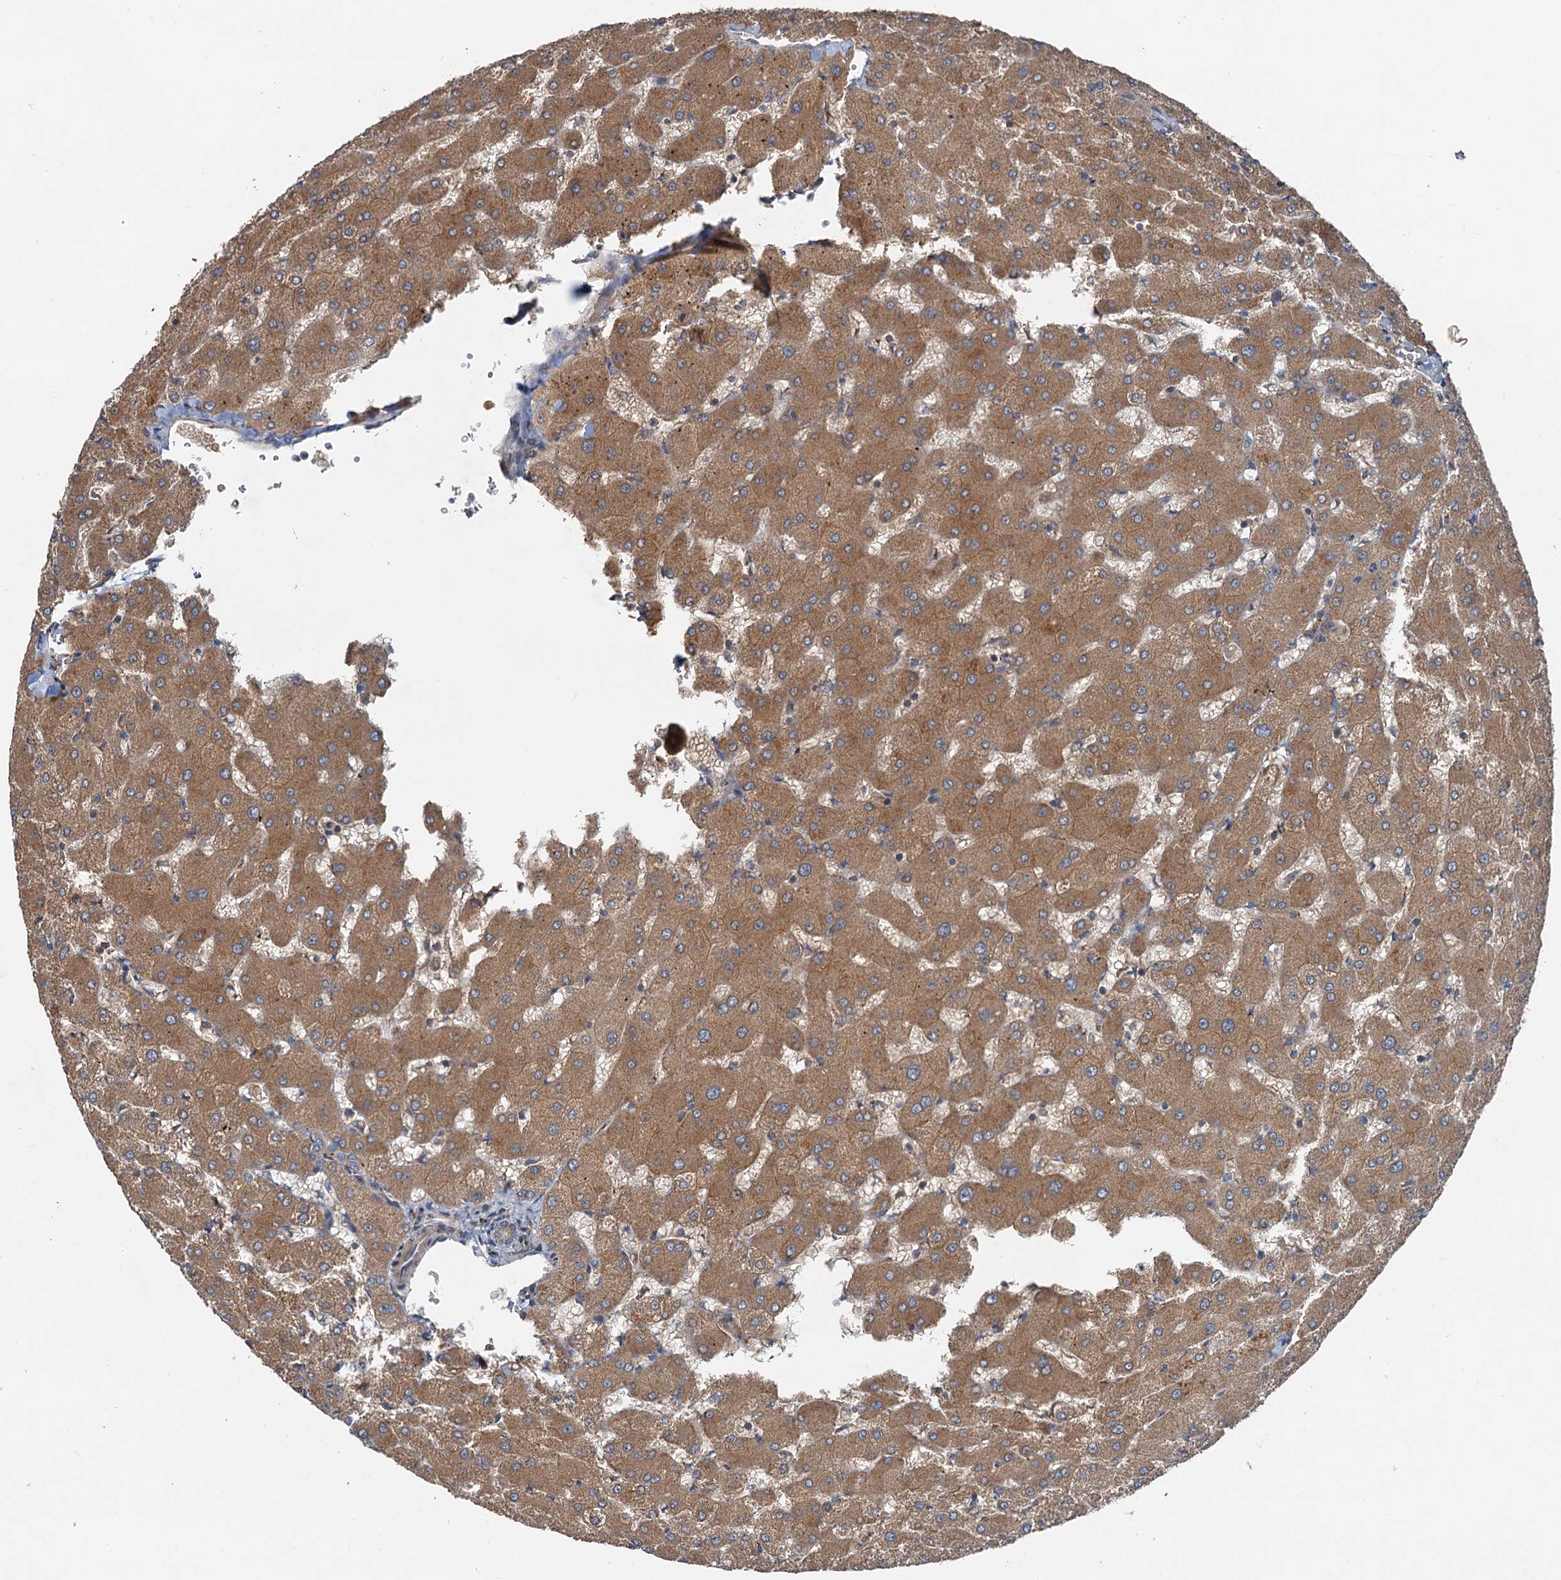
{"staining": {"intensity": "moderate", "quantity": ">75%", "location": "cytoplasmic/membranous"}, "tissue": "liver", "cell_type": "Cholangiocytes", "image_type": "normal", "snomed": [{"axis": "morphology", "description": "Normal tissue, NOS"}, {"axis": "topography", "description": "Liver"}], "caption": "The histopathology image displays a brown stain indicating the presence of a protein in the cytoplasmic/membranous of cholangiocytes in liver. Nuclei are stained in blue.", "gene": "ANKRD26", "patient": {"sex": "female", "age": 63}}